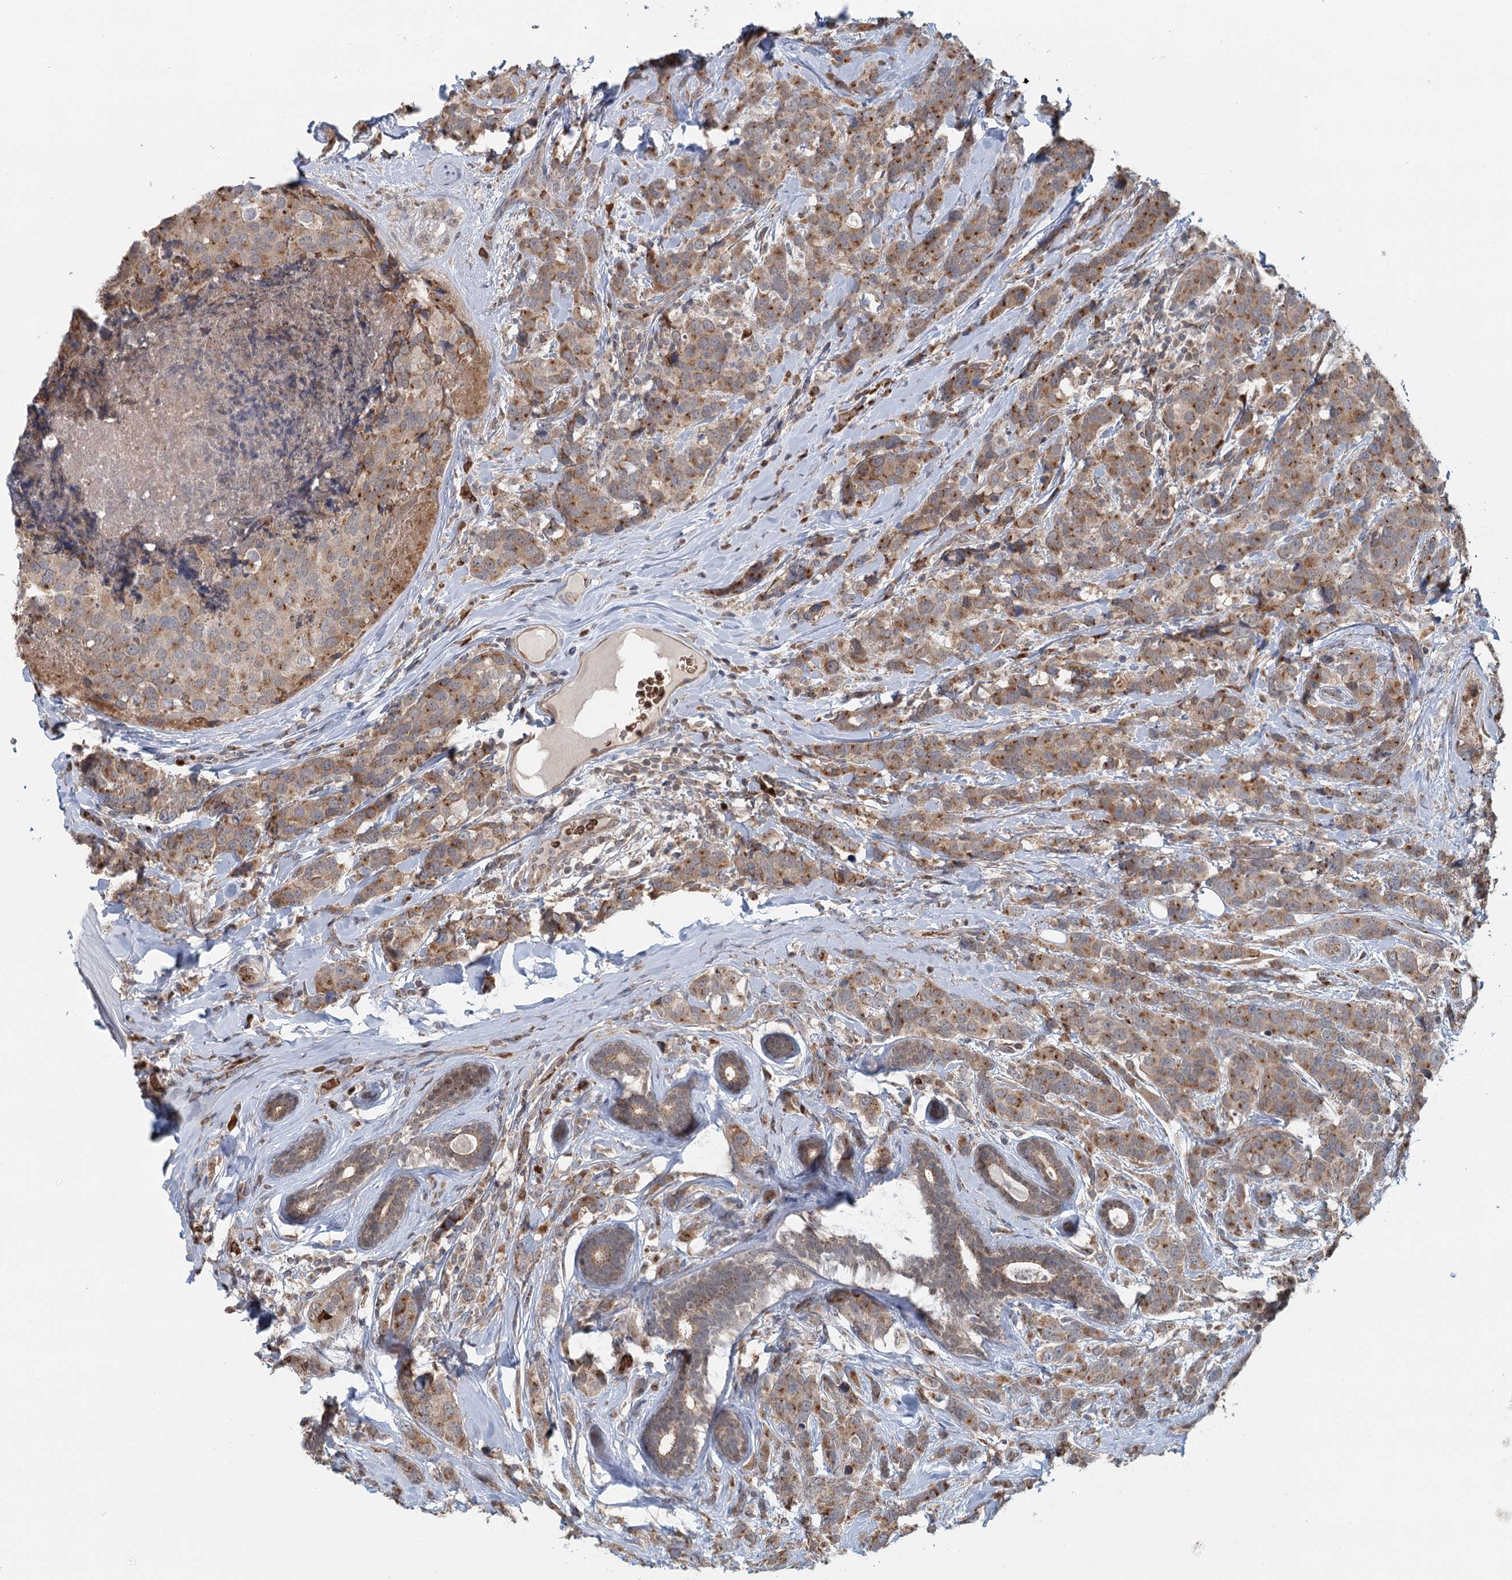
{"staining": {"intensity": "moderate", "quantity": ">75%", "location": "cytoplasmic/membranous"}, "tissue": "breast cancer", "cell_type": "Tumor cells", "image_type": "cancer", "snomed": [{"axis": "morphology", "description": "Lobular carcinoma"}, {"axis": "topography", "description": "Breast"}], "caption": "This photomicrograph demonstrates IHC staining of human breast cancer, with medium moderate cytoplasmic/membranous staining in about >75% of tumor cells.", "gene": "ADK", "patient": {"sex": "female", "age": 59}}